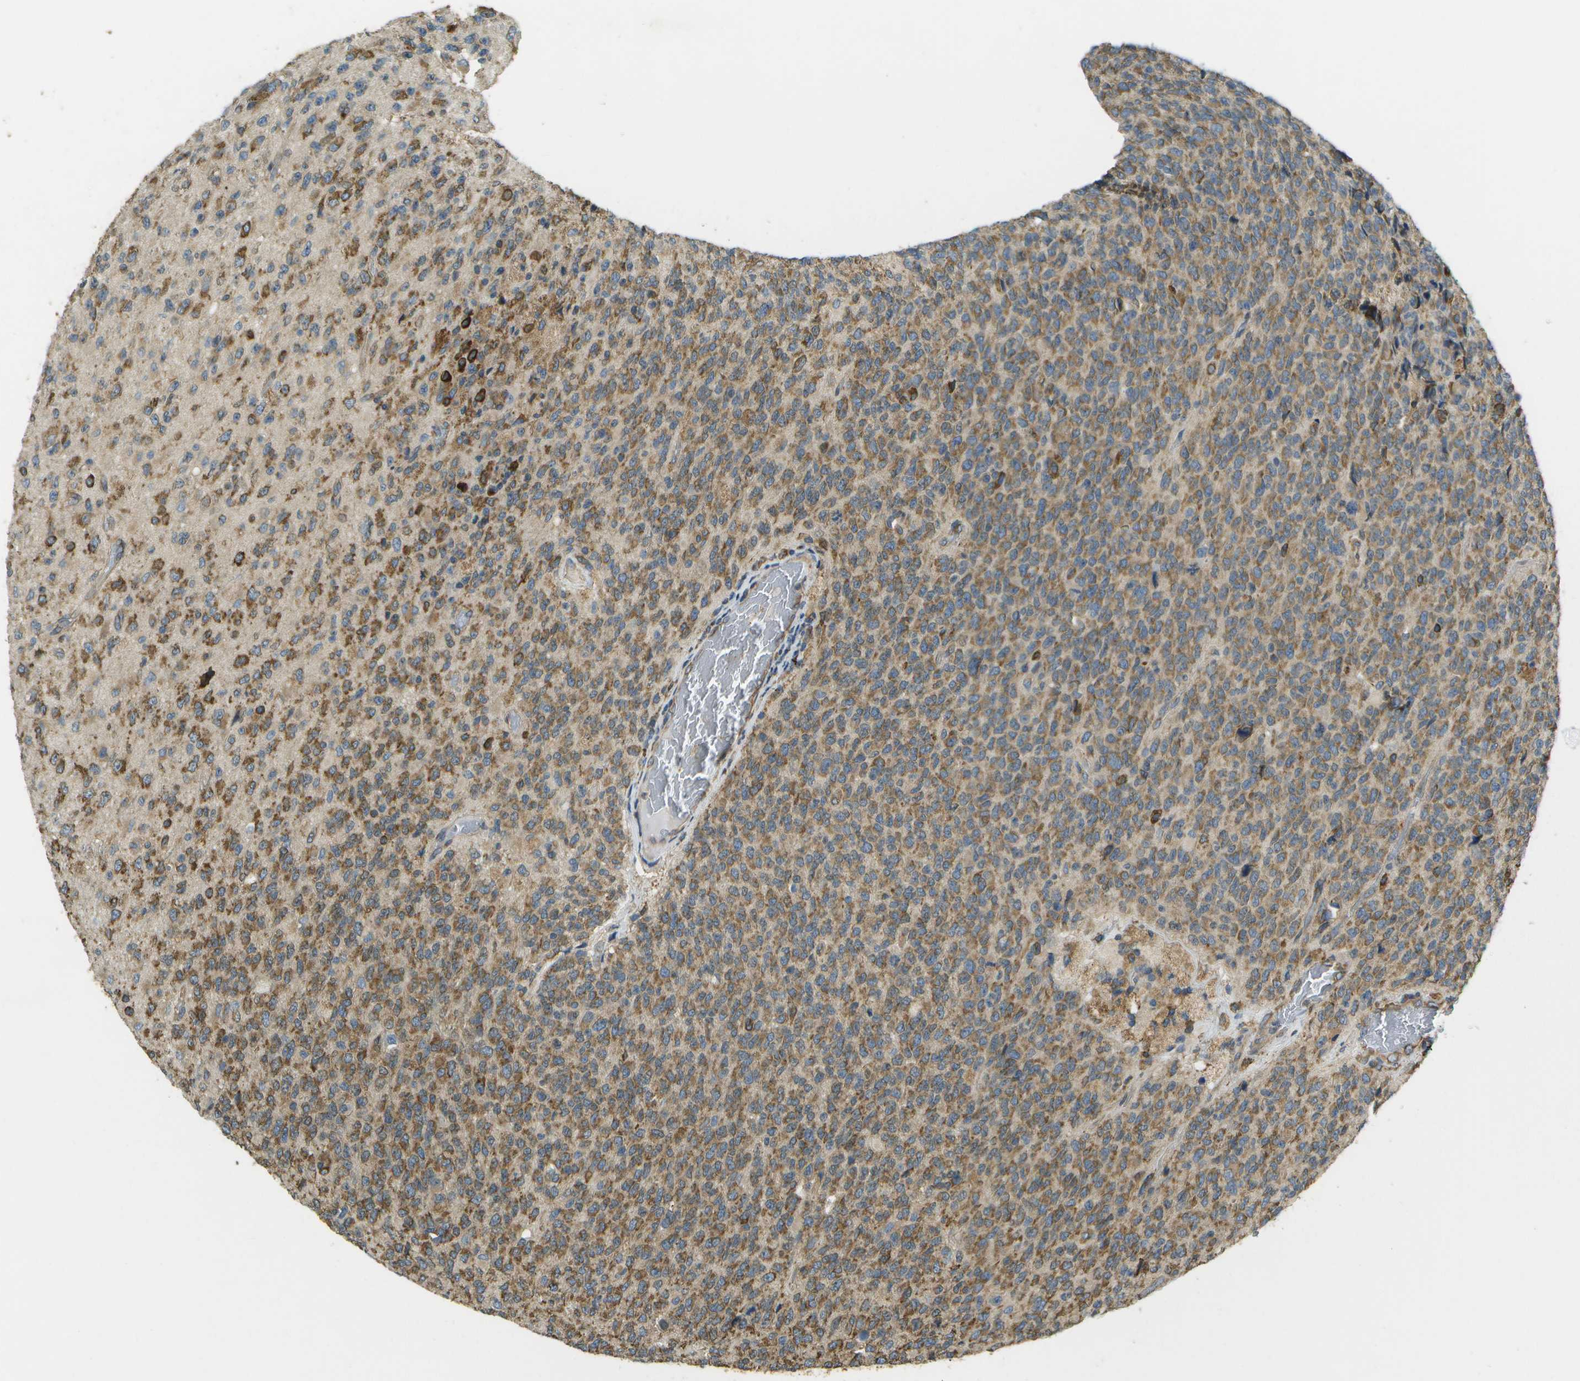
{"staining": {"intensity": "moderate", "quantity": ">75%", "location": "cytoplasmic/membranous"}, "tissue": "glioma", "cell_type": "Tumor cells", "image_type": "cancer", "snomed": [{"axis": "morphology", "description": "Glioma, malignant, High grade"}, {"axis": "topography", "description": "pancreas cauda"}], "caption": "Immunohistochemistry (IHC) staining of malignant glioma (high-grade), which displays medium levels of moderate cytoplasmic/membranous positivity in approximately >75% of tumor cells indicating moderate cytoplasmic/membranous protein positivity. The staining was performed using DAB (brown) for protein detection and nuclei were counterstained in hematoxylin (blue).", "gene": "PDIA4", "patient": {"sex": "male", "age": 60}}